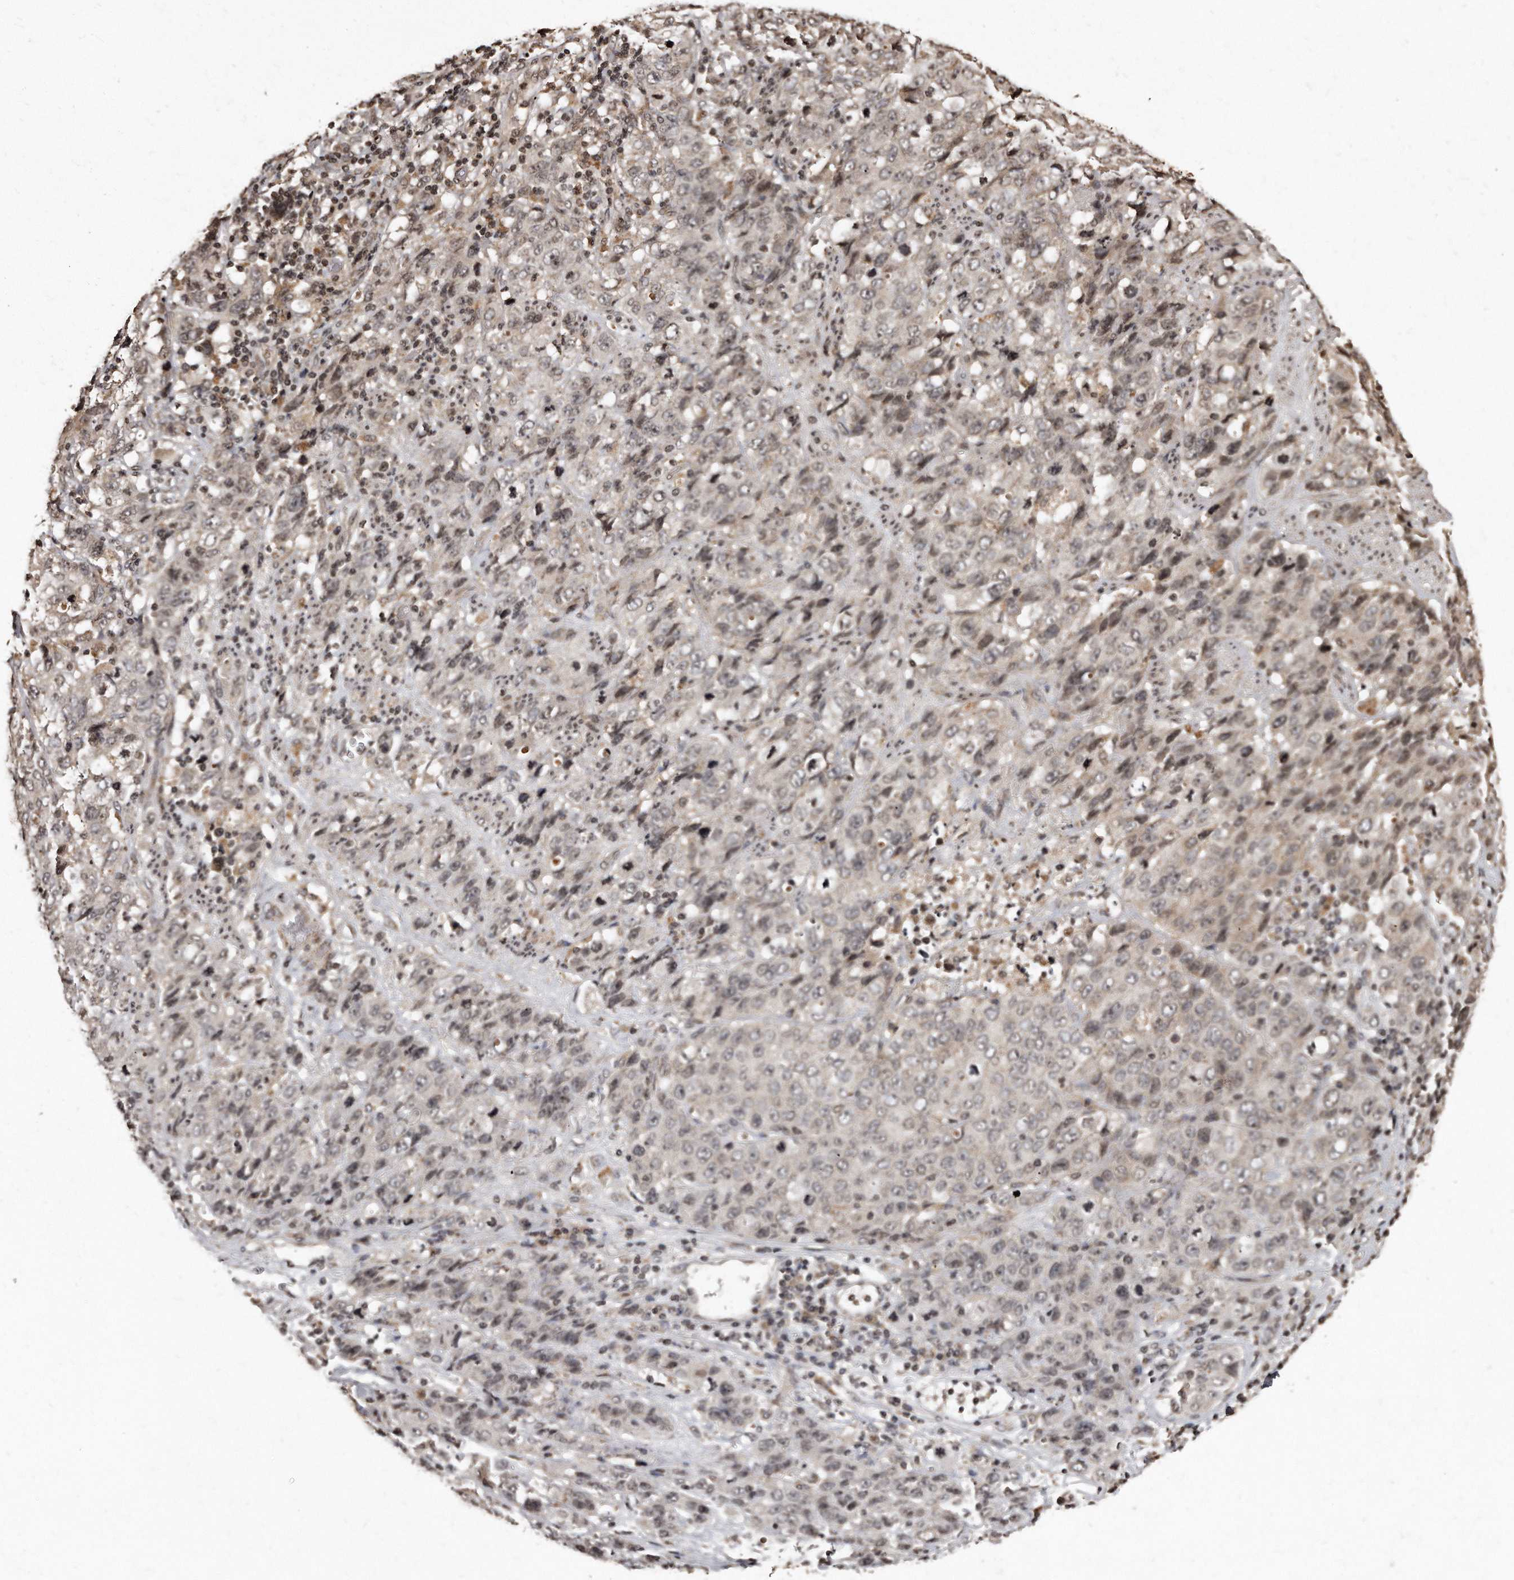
{"staining": {"intensity": "weak", "quantity": "25%-75%", "location": "nuclear"}, "tissue": "stomach cancer", "cell_type": "Tumor cells", "image_type": "cancer", "snomed": [{"axis": "morphology", "description": "Adenocarcinoma, NOS"}, {"axis": "topography", "description": "Stomach"}], "caption": "Immunohistochemical staining of human stomach cancer reveals low levels of weak nuclear protein positivity in about 25%-75% of tumor cells. The protein of interest is stained brown, and the nuclei are stained in blue (DAB IHC with brightfield microscopy, high magnification).", "gene": "TSHR", "patient": {"sex": "male", "age": 48}}